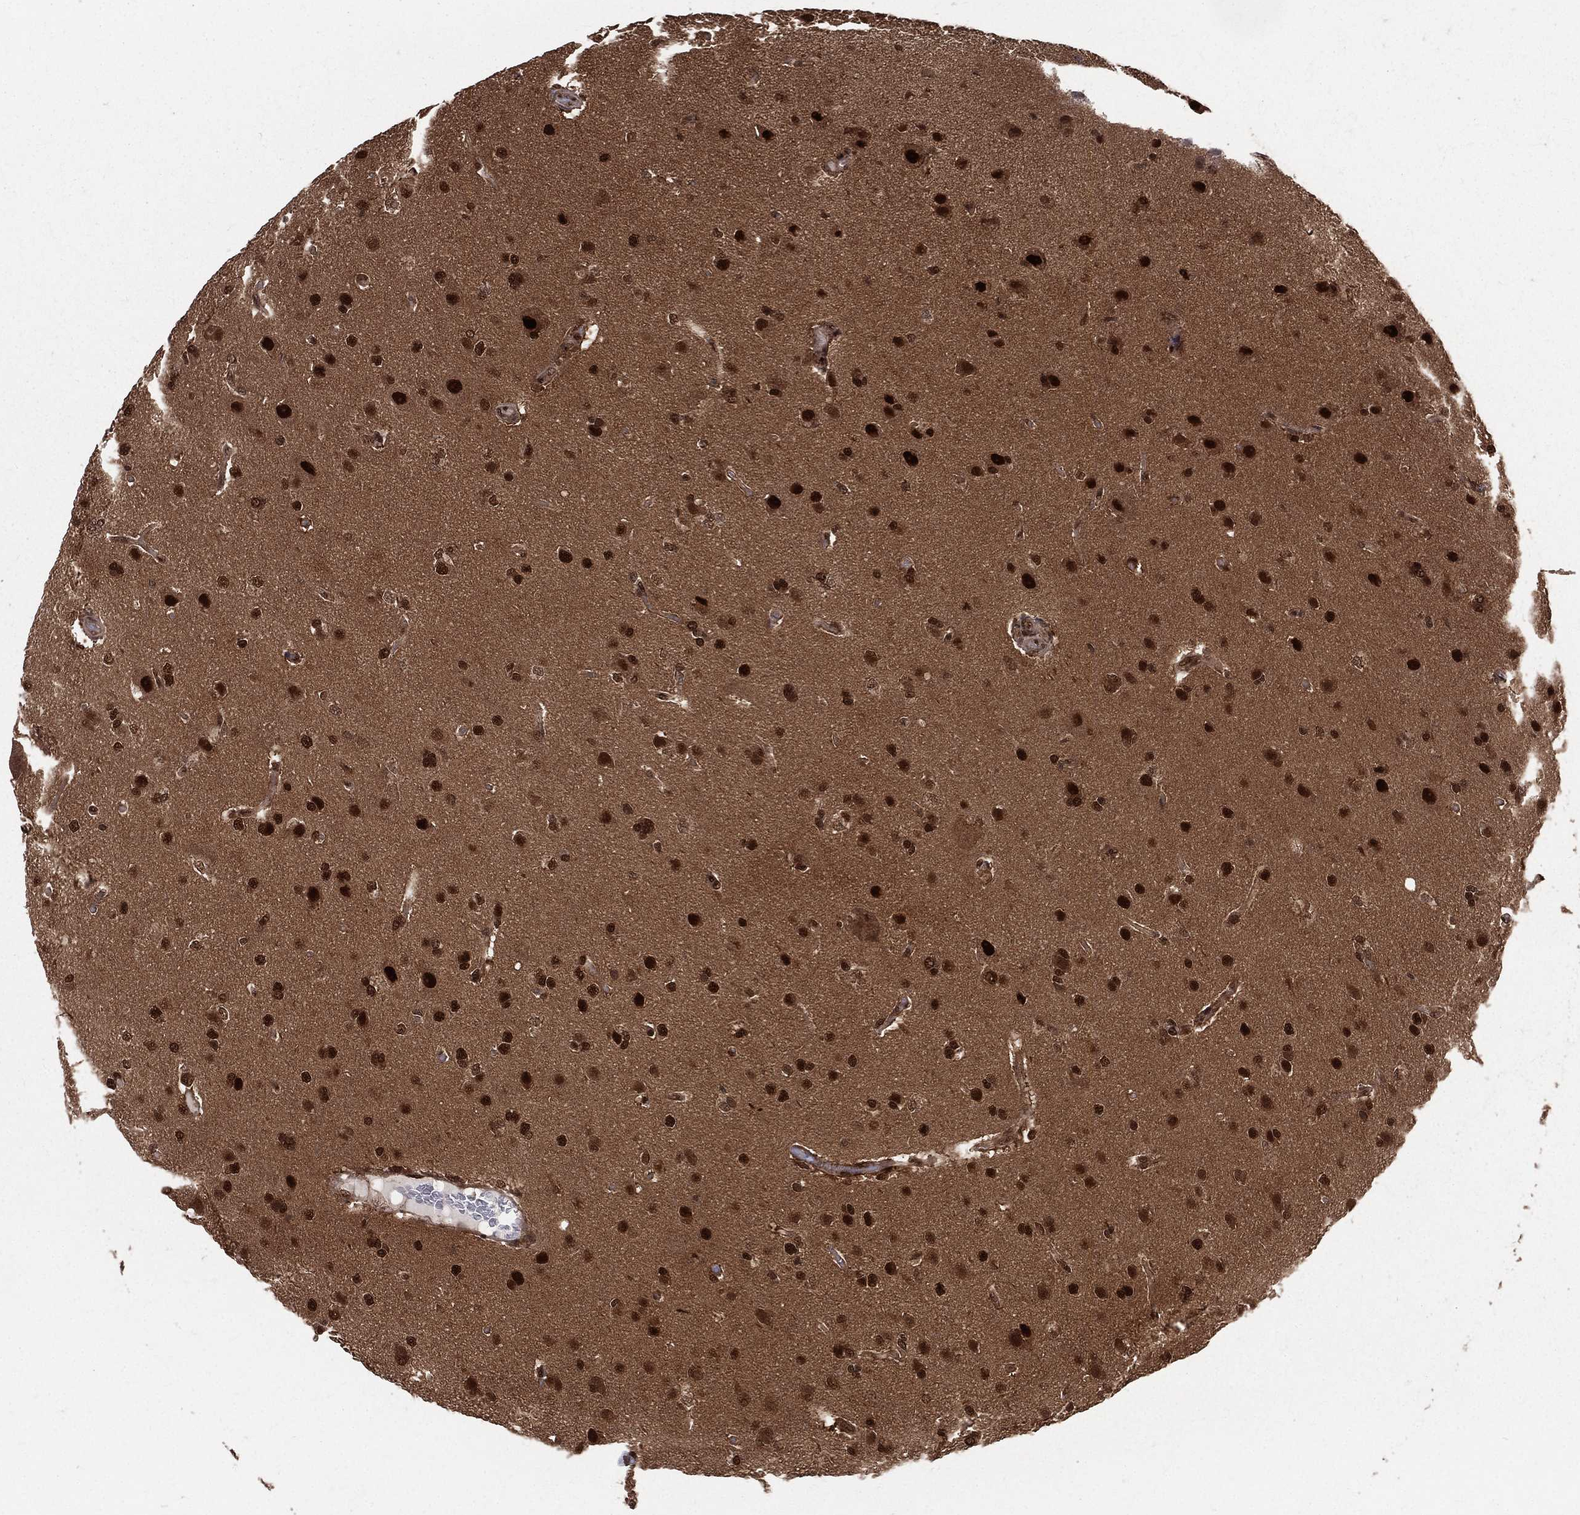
{"staining": {"intensity": "strong", "quantity": ">75%", "location": "nuclear"}, "tissue": "glioma", "cell_type": "Tumor cells", "image_type": "cancer", "snomed": [{"axis": "morphology", "description": "Glioma, malignant, High grade"}, {"axis": "topography", "description": "Brain"}], "caption": "Protein staining by IHC exhibits strong nuclear expression in approximately >75% of tumor cells in glioma.", "gene": "COPS4", "patient": {"sex": "male", "age": 68}}